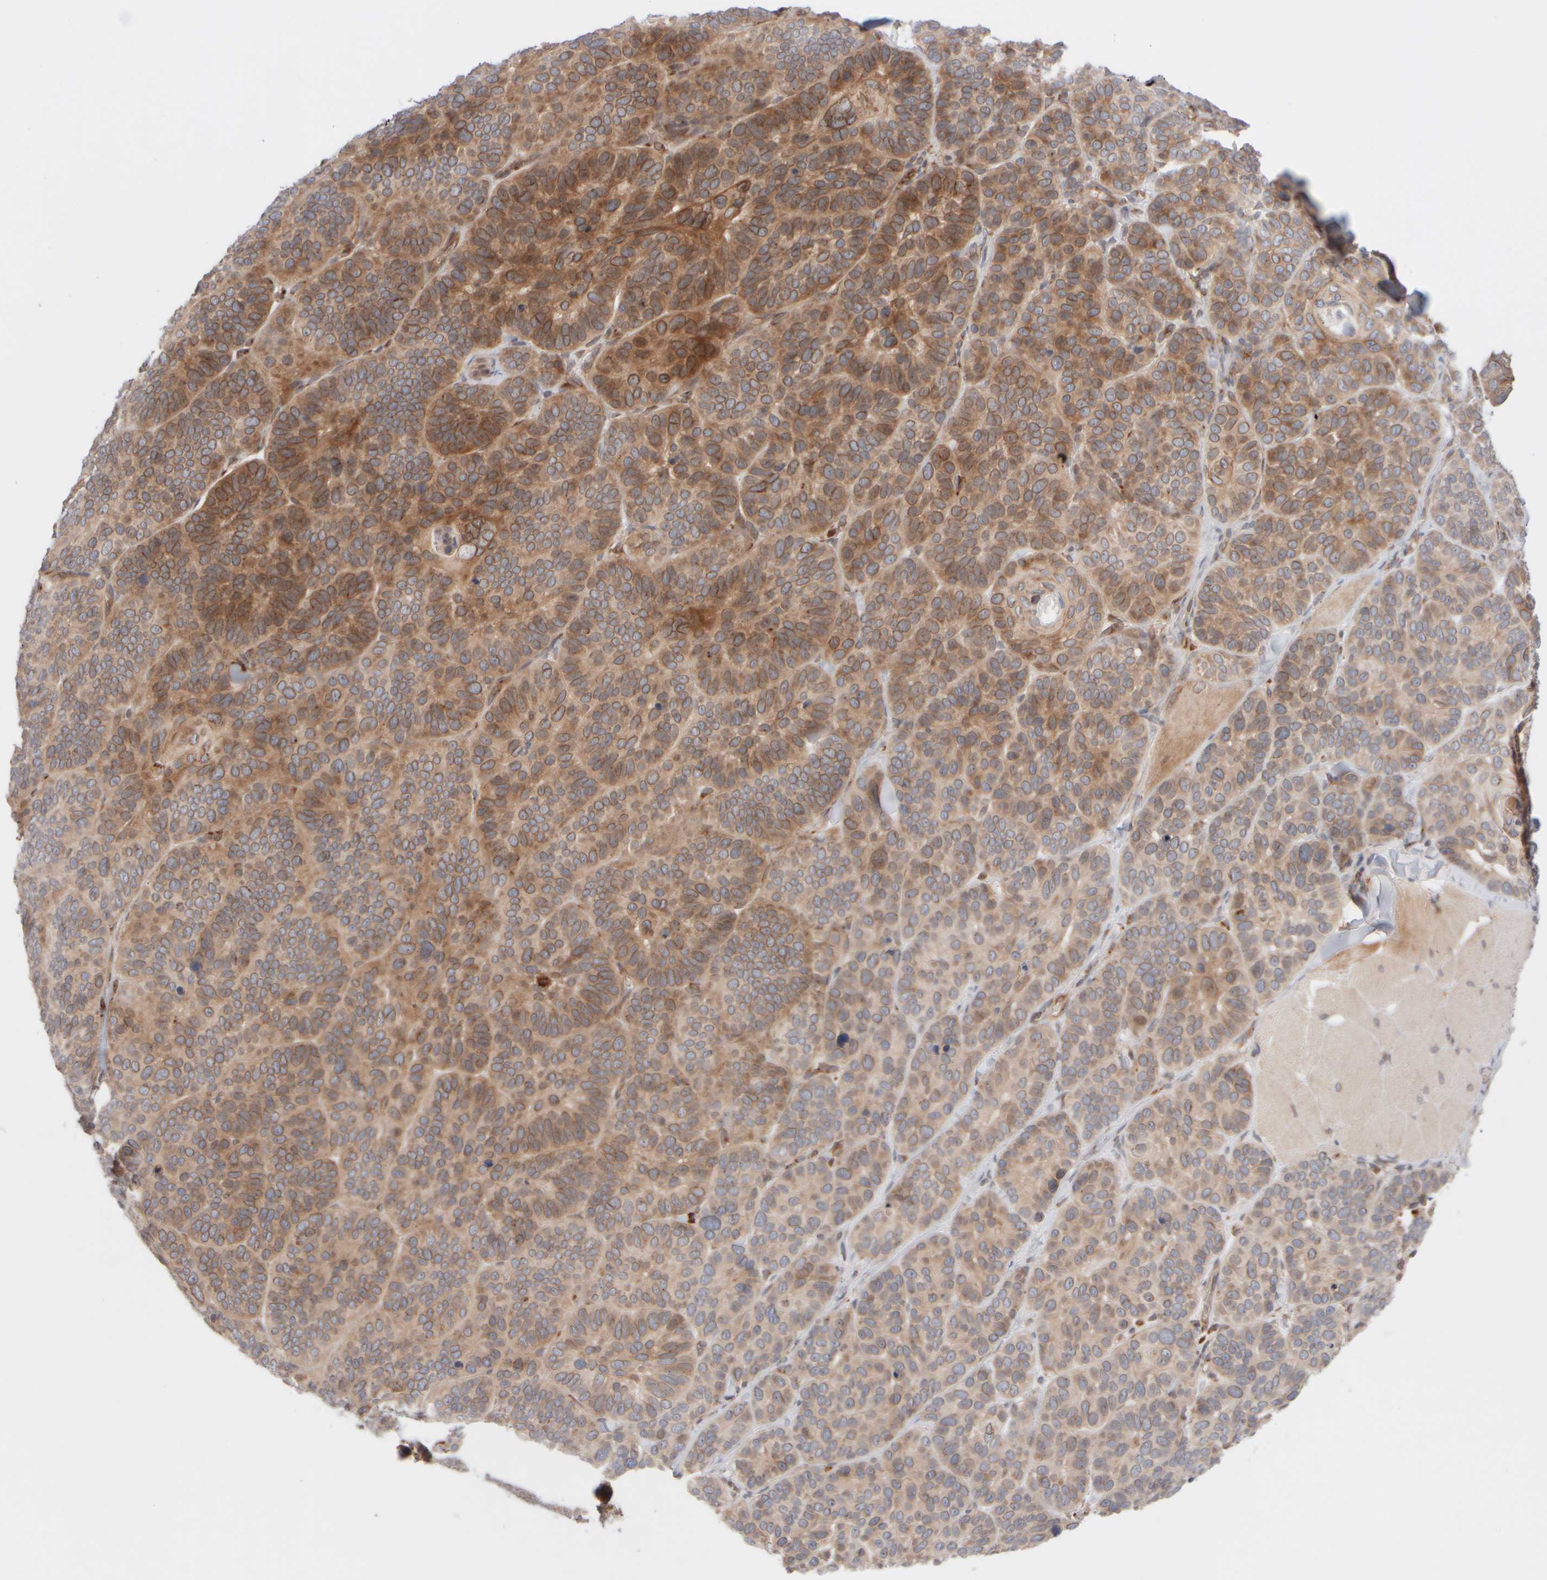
{"staining": {"intensity": "moderate", "quantity": ">75%", "location": "cytoplasmic/membranous"}, "tissue": "skin cancer", "cell_type": "Tumor cells", "image_type": "cancer", "snomed": [{"axis": "morphology", "description": "Basal cell carcinoma"}, {"axis": "topography", "description": "Skin"}], "caption": "A histopathology image showing moderate cytoplasmic/membranous expression in about >75% of tumor cells in basal cell carcinoma (skin), as visualized by brown immunohistochemical staining.", "gene": "GCN1", "patient": {"sex": "male", "age": 62}}